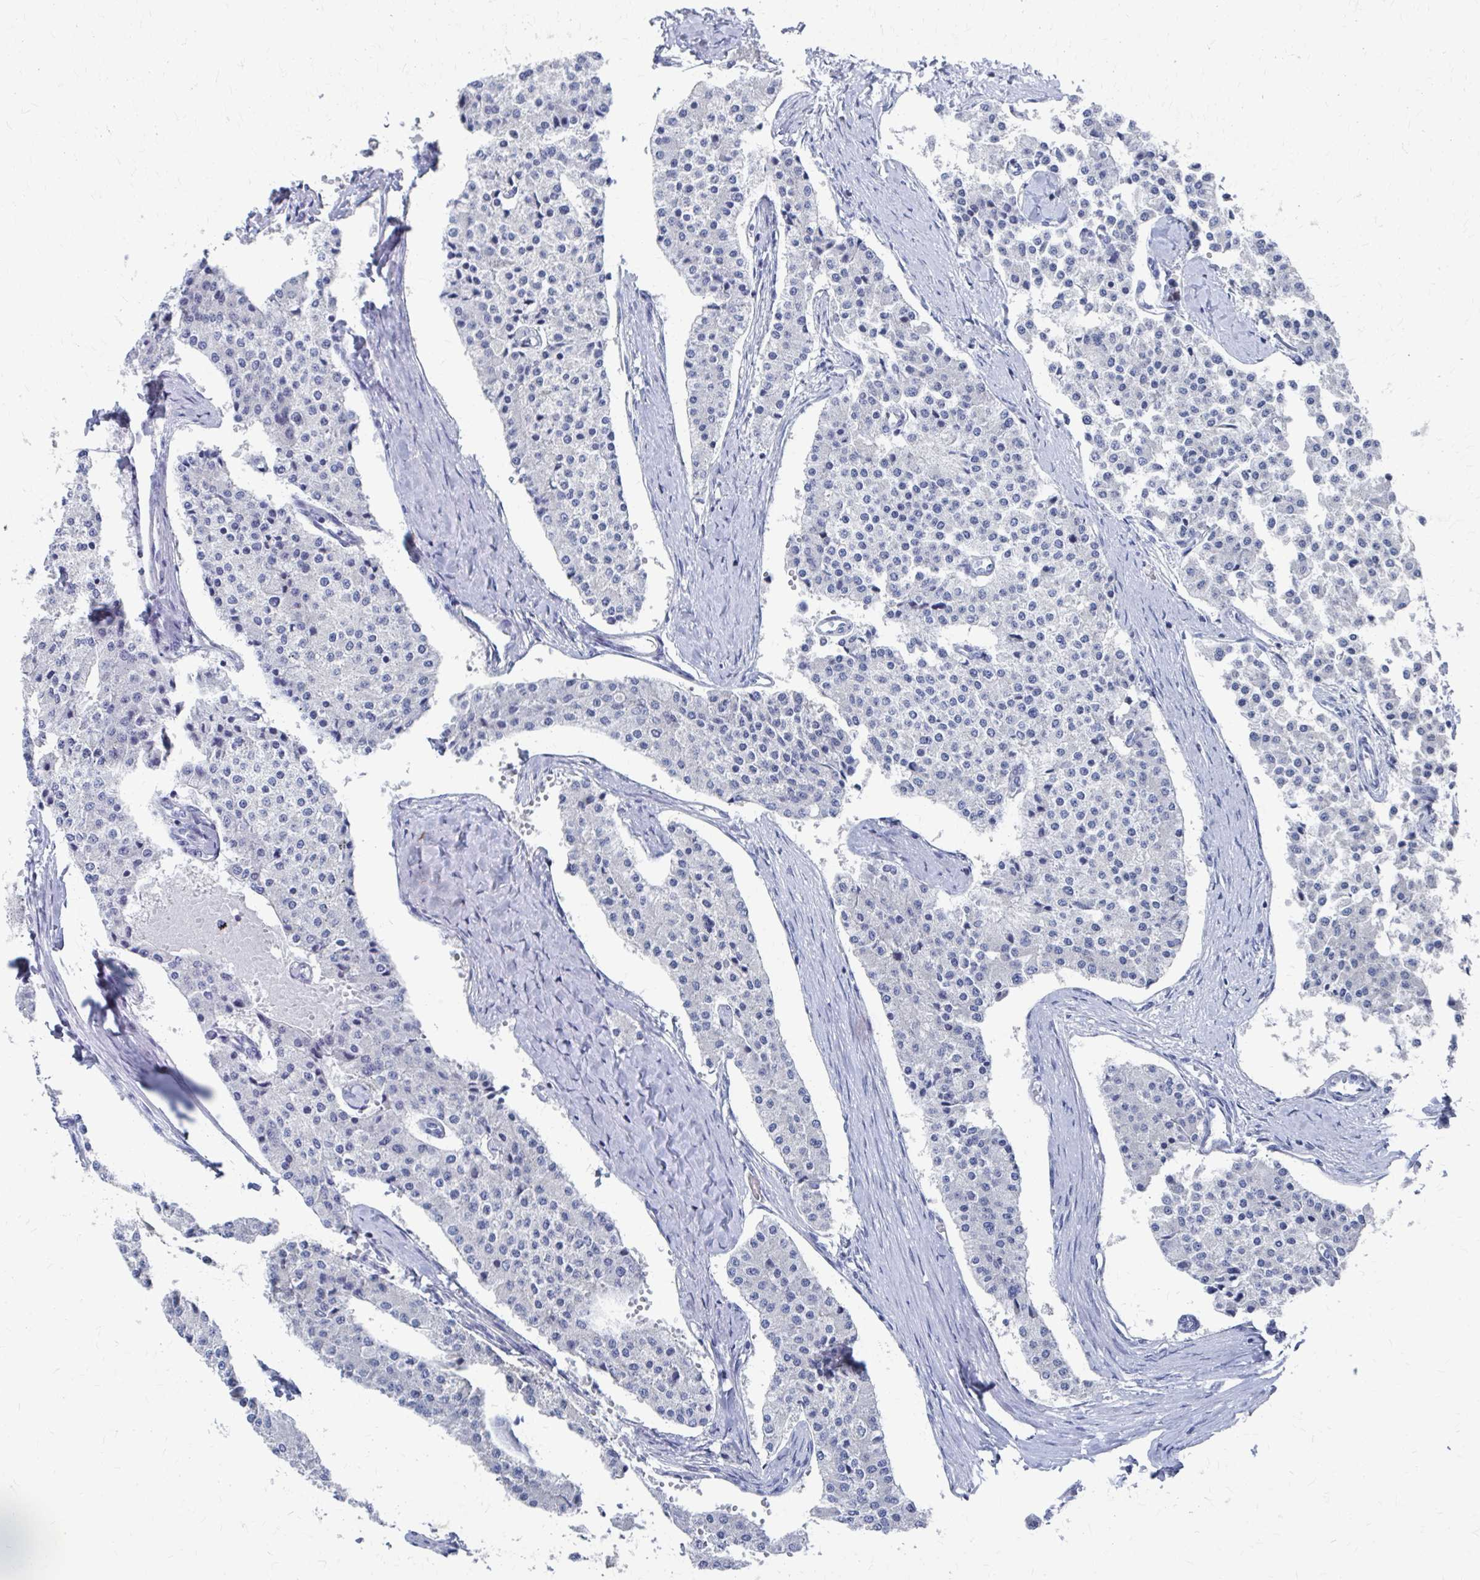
{"staining": {"intensity": "negative", "quantity": "none", "location": "none"}, "tissue": "carcinoid", "cell_type": "Tumor cells", "image_type": "cancer", "snomed": [{"axis": "morphology", "description": "Carcinoid, malignant, NOS"}, {"axis": "topography", "description": "Colon"}], "caption": "Tumor cells show no significant positivity in carcinoid.", "gene": "PLEKHG7", "patient": {"sex": "female", "age": 52}}